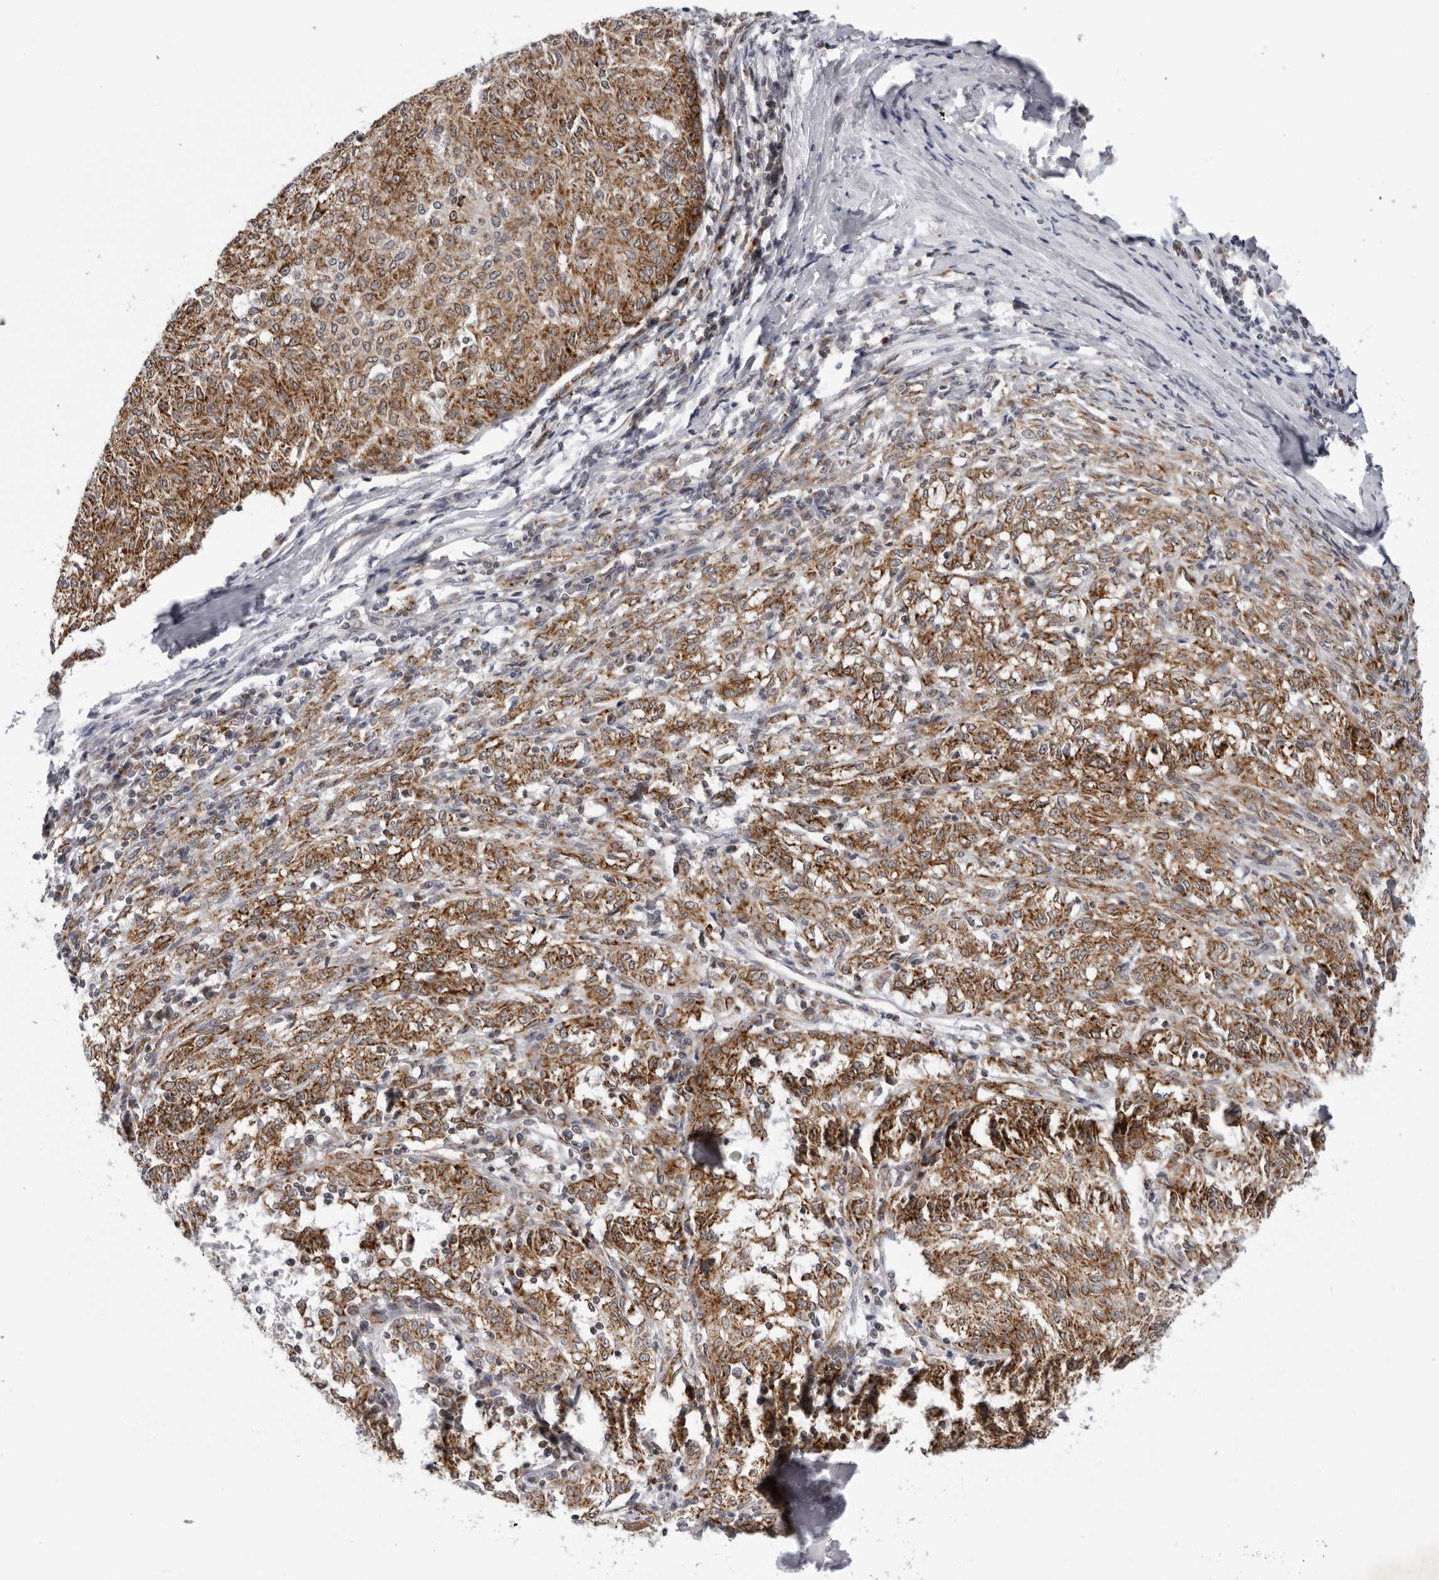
{"staining": {"intensity": "moderate", "quantity": ">75%", "location": "cytoplasmic/membranous"}, "tissue": "melanoma", "cell_type": "Tumor cells", "image_type": "cancer", "snomed": [{"axis": "morphology", "description": "Malignant melanoma, NOS"}, {"axis": "topography", "description": "Skin"}], "caption": "An immunohistochemistry histopathology image of neoplastic tissue is shown. Protein staining in brown highlights moderate cytoplasmic/membranous positivity in malignant melanoma within tumor cells.", "gene": "CPT2", "patient": {"sex": "female", "age": 72}}